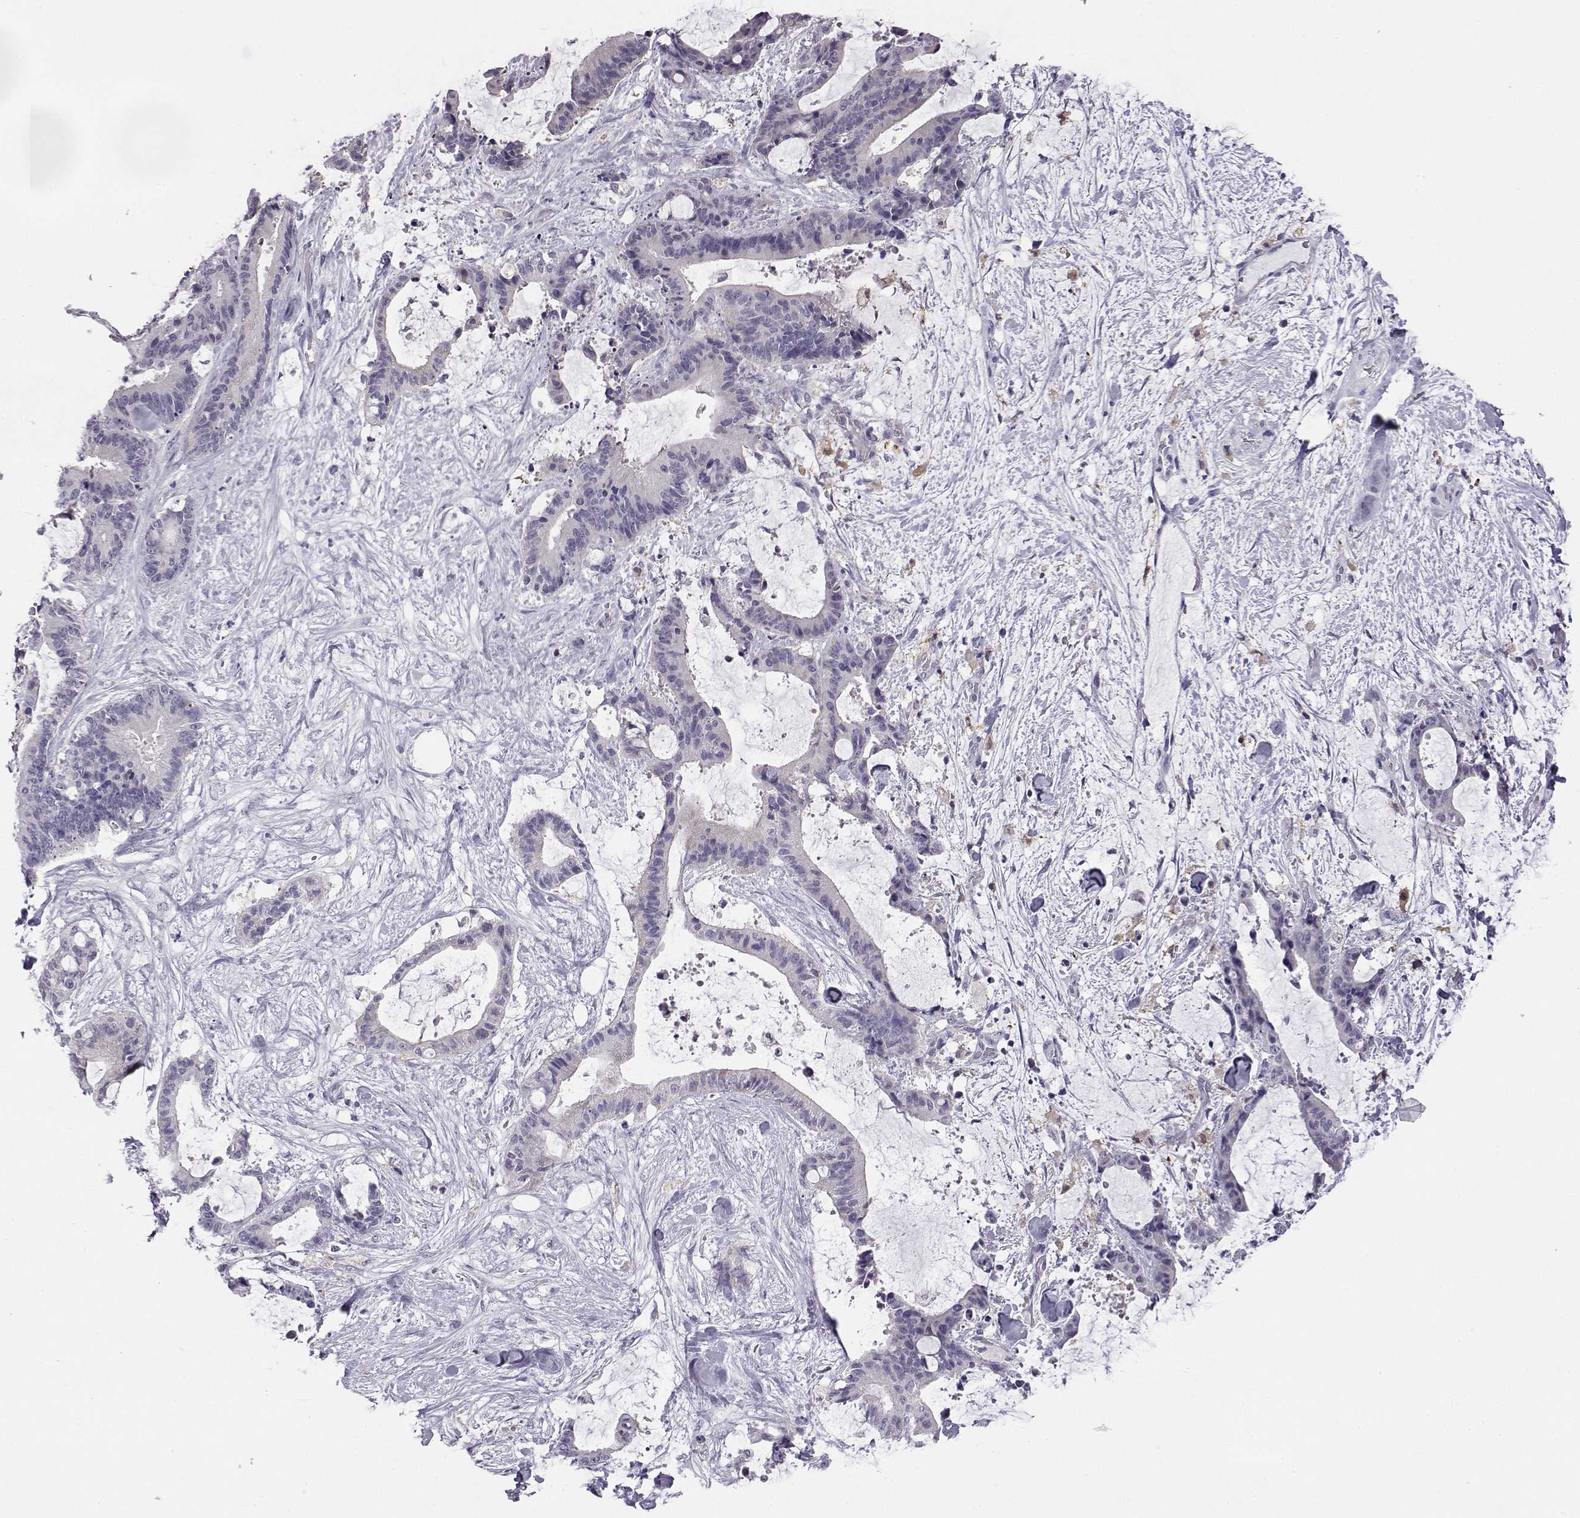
{"staining": {"intensity": "negative", "quantity": "none", "location": "none"}, "tissue": "liver cancer", "cell_type": "Tumor cells", "image_type": "cancer", "snomed": [{"axis": "morphology", "description": "Cholangiocarcinoma"}, {"axis": "topography", "description": "Liver"}], "caption": "DAB (3,3'-diaminobenzidine) immunohistochemical staining of human cholangiocarcinoma (liver) displays no significant expression in tumor cells.", "gene": "AKR1B1", "patient": {"sex": "female", "age": 73}}